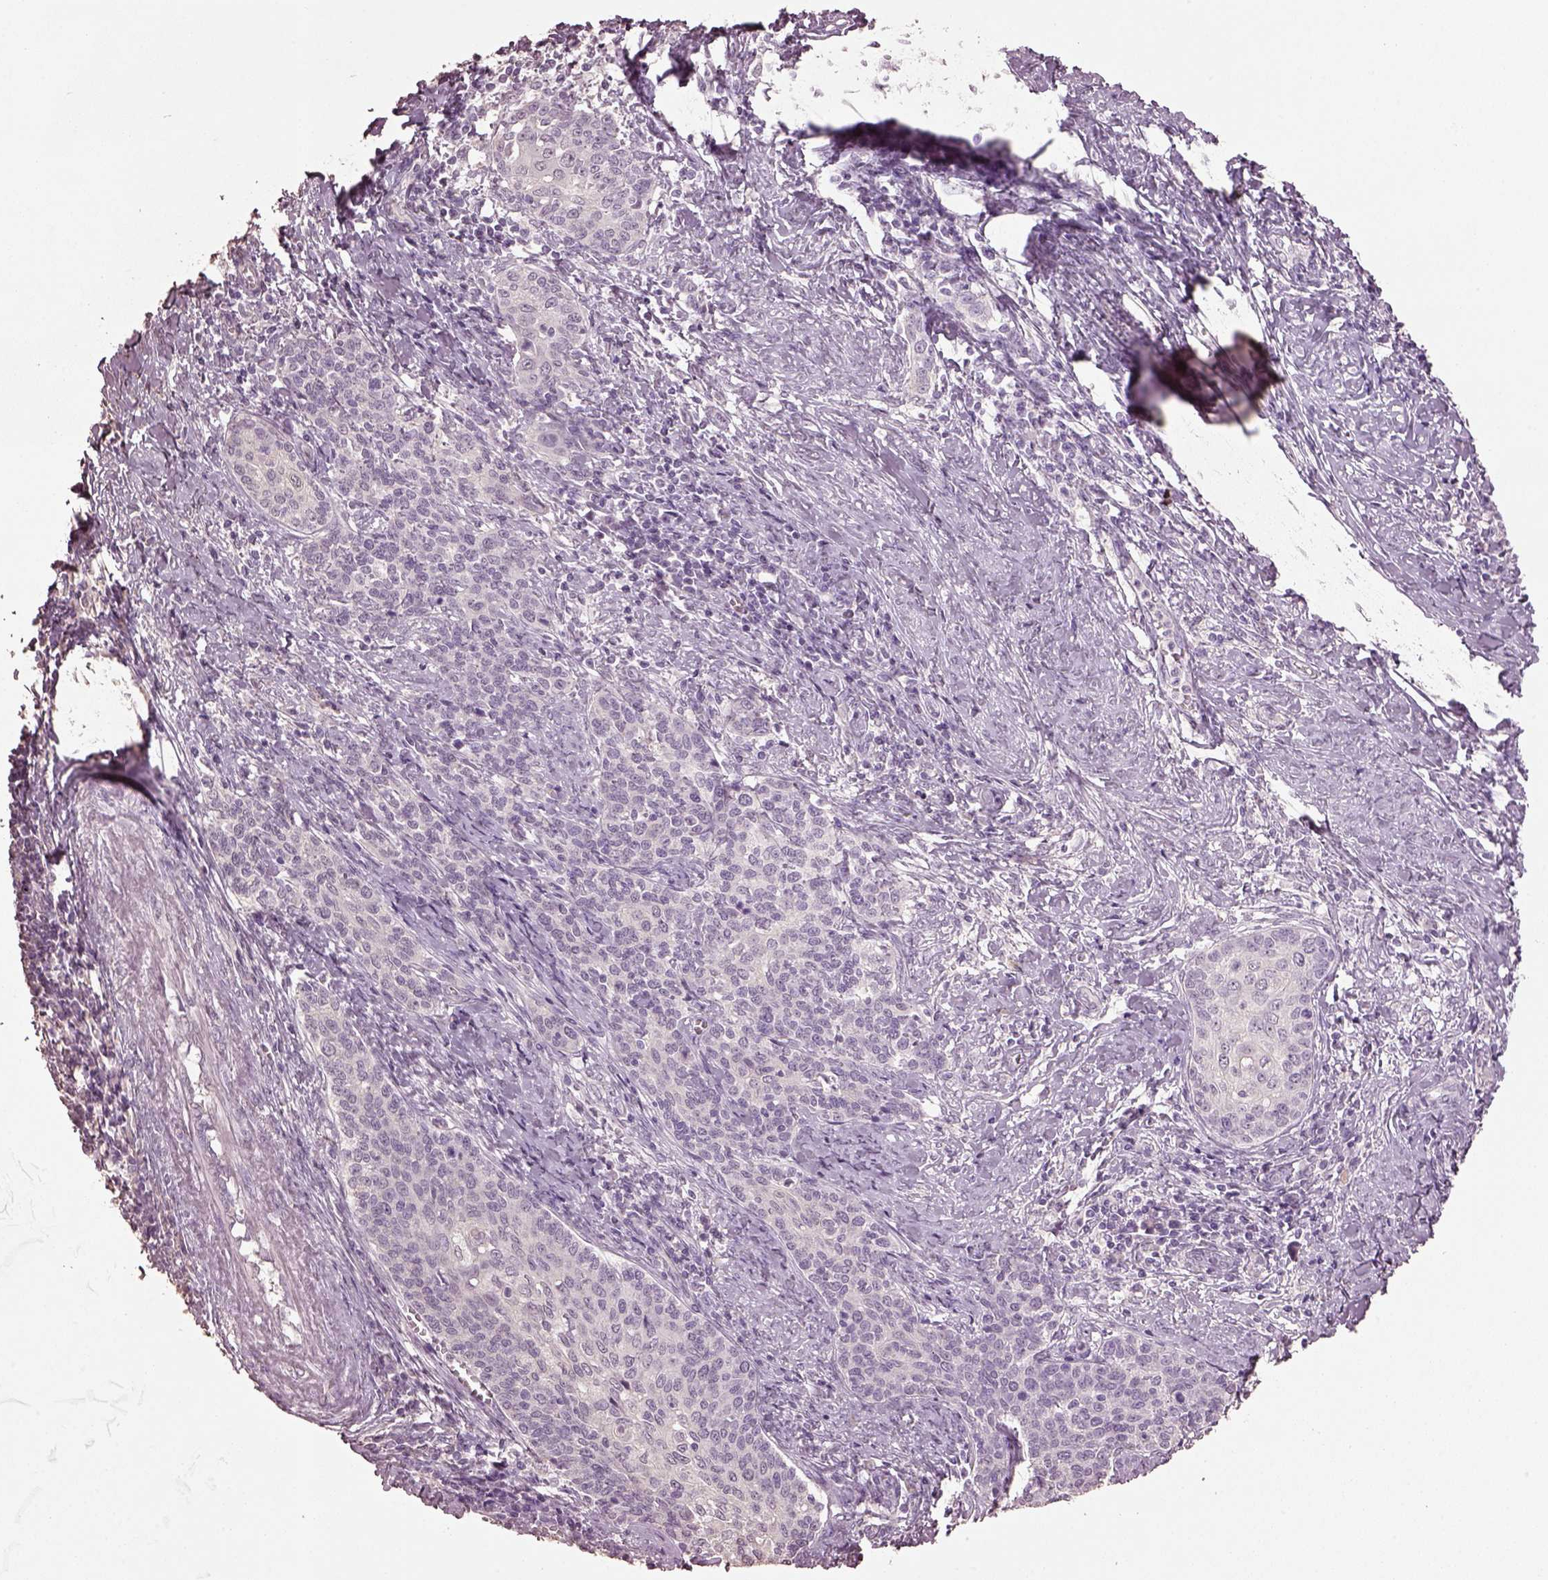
{"staining": {"intensity": "negative", "quantity": "none", "location": "none"}, "tissue": "cervical cancer", "cell_type": "Tumor cells", "image_type": "cancer", "snomed": [{"axis": "morphology", "description": "Squamous cell carcinoma, NOS"}, {"axis": "topography", "description": "Cervix"}], "caption": "This is a photomicrograph of immunohistochemistry (IHC) staining of squamous cell carcinoma (cervical), which shows no staining in tumor cells. Brightfield microscopy of IHC stained with DAB (3,3'-diaminobenzidine) (brown) and hematoxylin (blue), captured at high magnification.", "gene": "KCNIP3", "patient": {"sex": "female", "age": 39}}